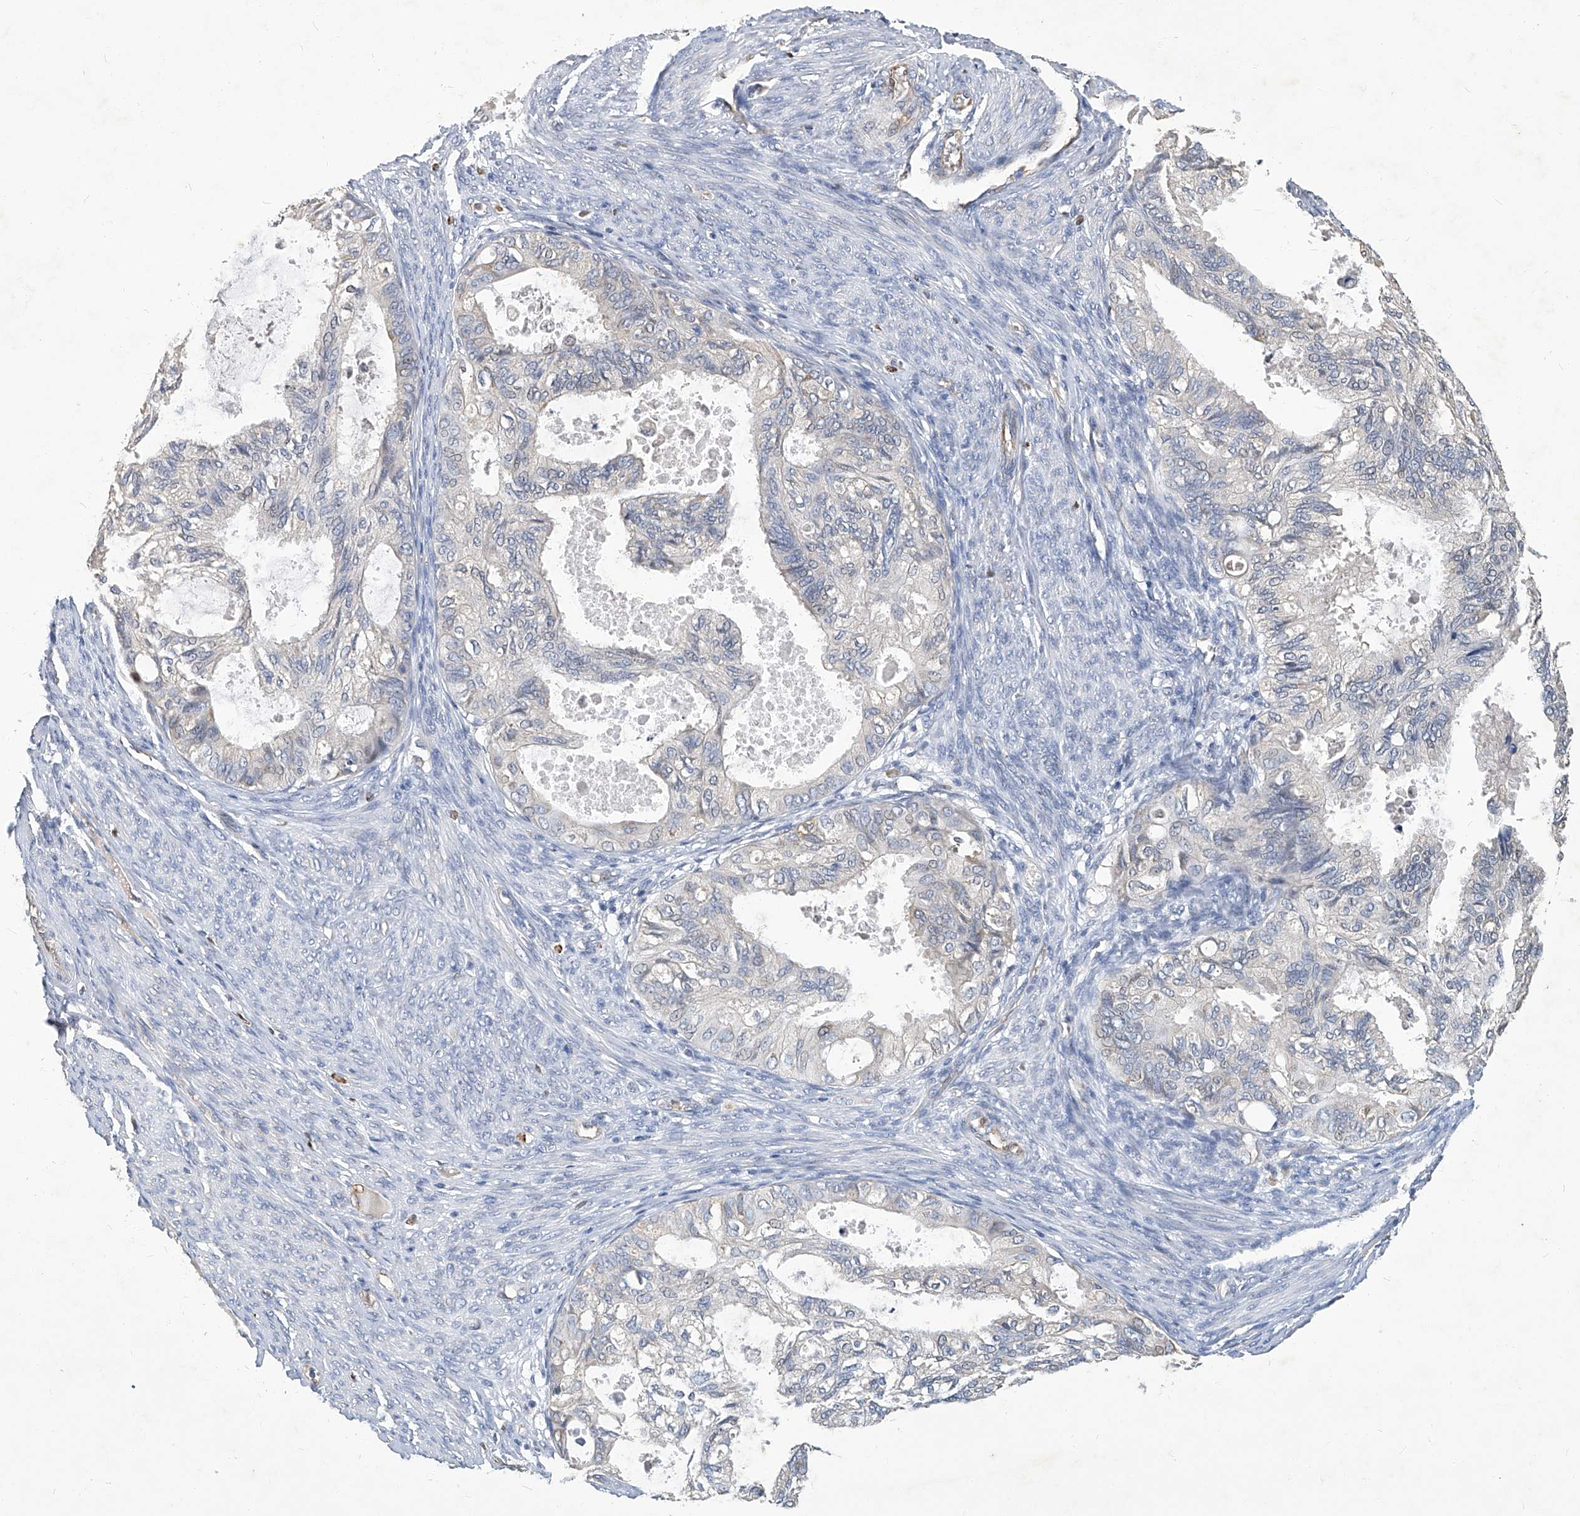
{"staining": {"intensity": "negative", "quantity": "none", "location": "none"}, "tissue": "cervical cancer", "cell_type": "Tumor cells", "image_type": "cancer", "snomed": [{"axis": "morphology", "description": "Normal tissue, NOS"}, {"axis": "morphology", "description": "Adenocarcinoma, NOS"}, {"axis": "topography", "description": "Cervix"}, {"axis": "topography", "description": "Endometrium"}], "caption": "DAB immunohistochemical staining of cervical adenocarcinoma exhibits no significant staining in tumor cells. Nuclei are stained in blue.", "gene": "TGFBR1", "patient": {"sex": "female", "age": 86}}